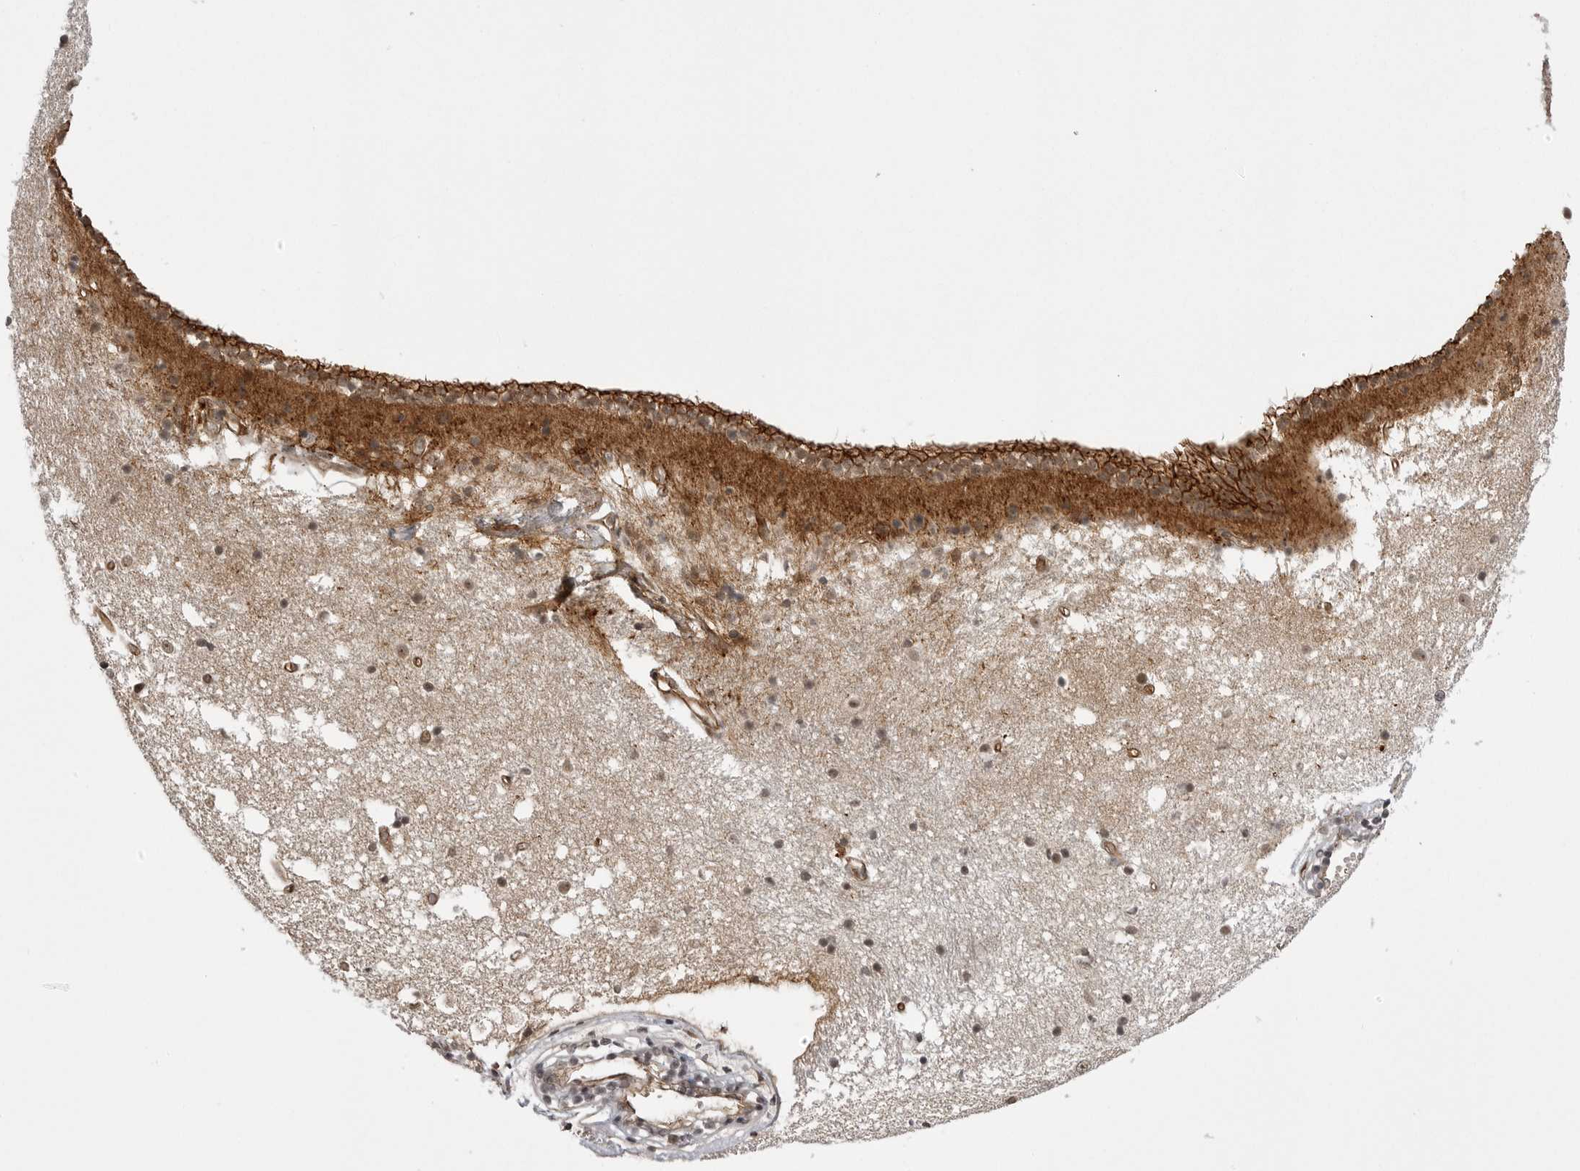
{"staining": {"intensity": "strong", "quantity": "<25%", "location": "cytoplasmic/membranous"}, "tissue": "caudate", "cell_type": "Glial cells", "image_type": "normal", "snomed": [{"axis": "morphology", "description": "Normal tissue, NOS"}, {"axis": "topography", "description": "Lateral ventricle wall"}], "caption": "Immunohistochemistry (IHC) of benign human caudate demonstrates medium levels of strong cytoplasmic/membranous expression in about <25% of glial cells. (Stains: DAB in brown, nuclei in blue, Microscopy: brightfield microscopy at high magnification).", "gene": "SORBS1", "patient": {"sex": "male", "age": 45}}